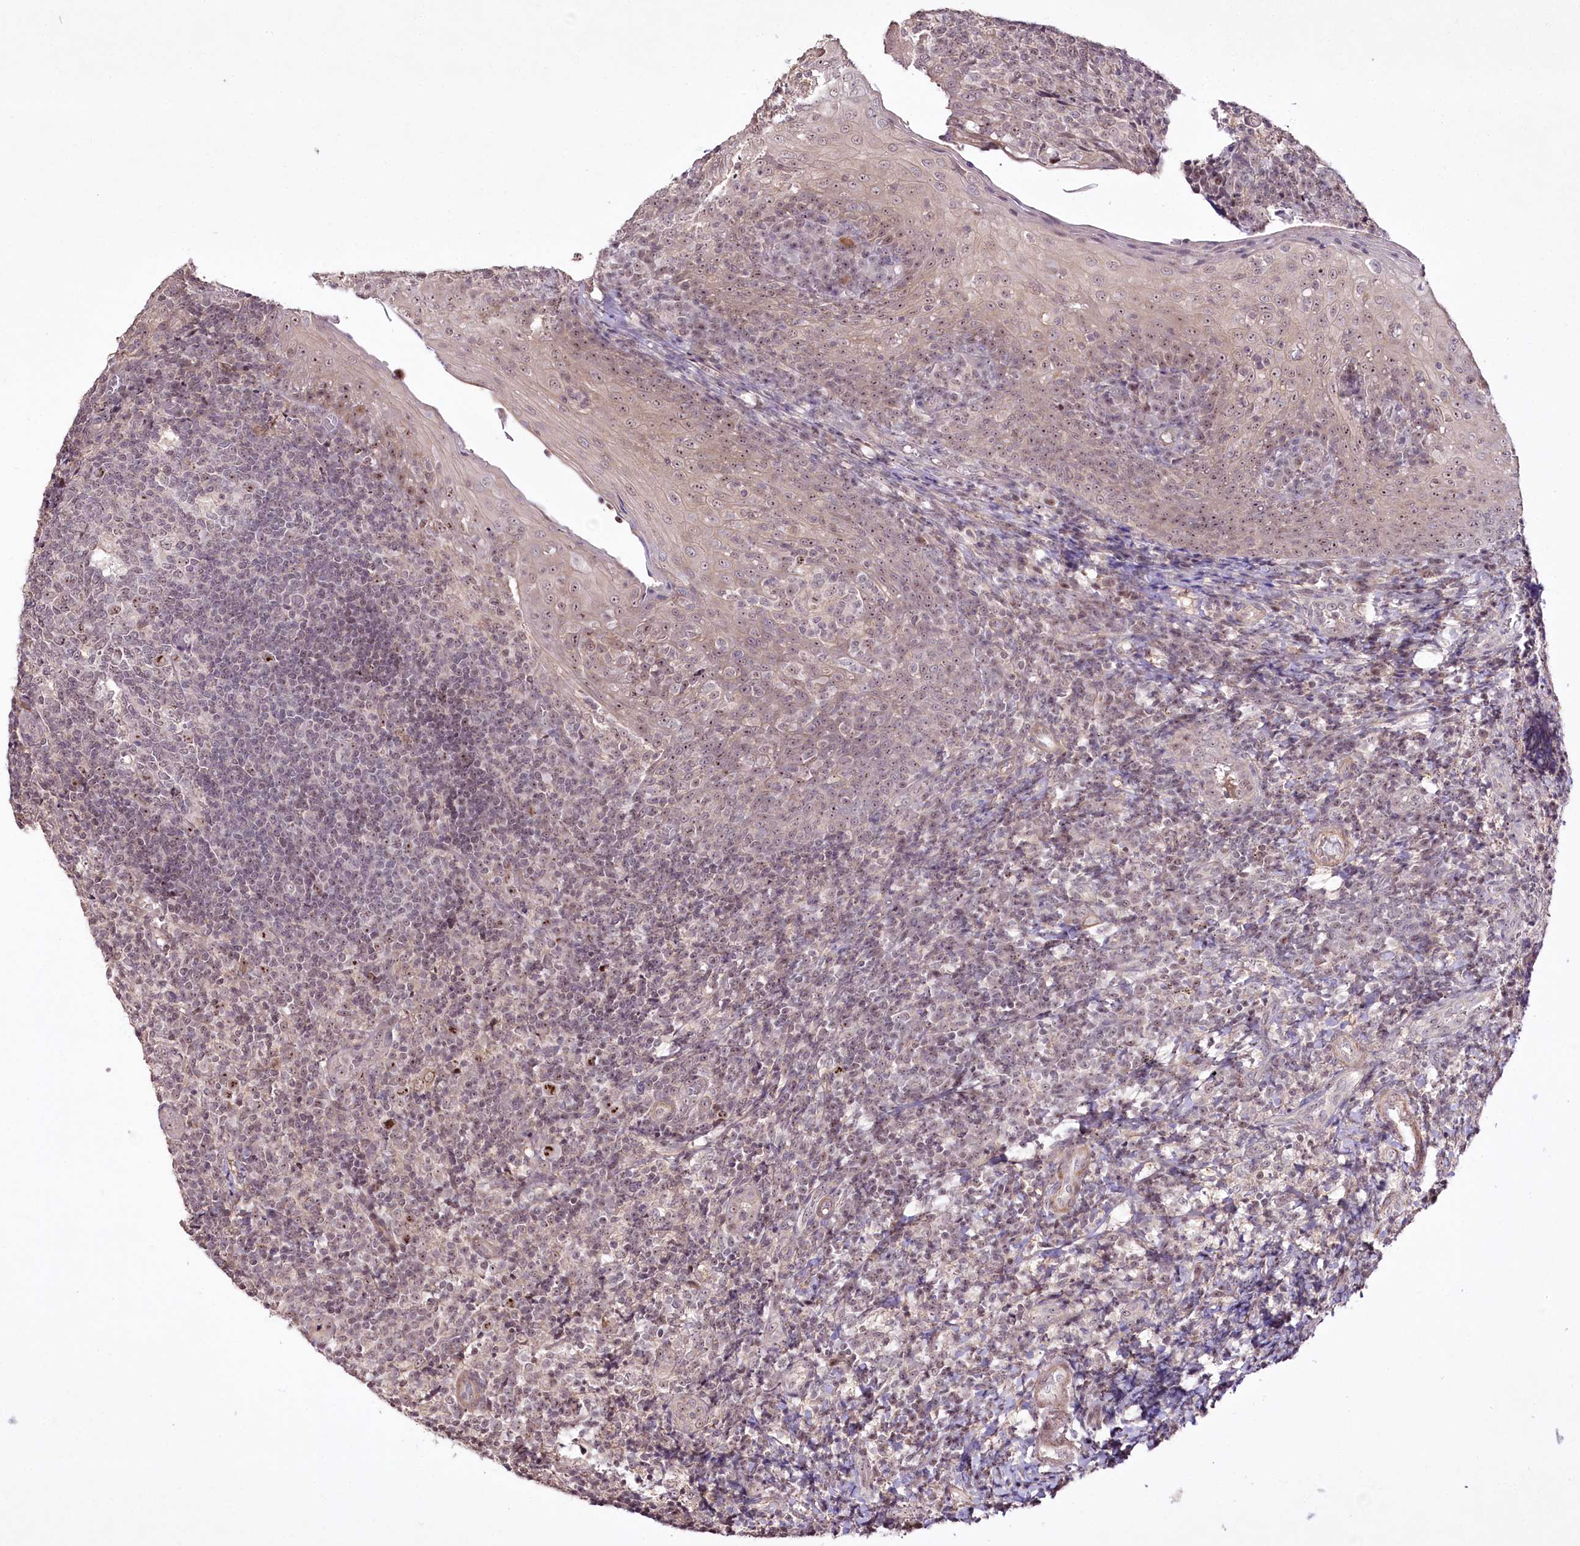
{"staining": {"intensity": "weak", "quantity": "<25%", "location": "nuclear"}, "tissue": "tonsil", "cell_type": "Germinal center cells", "image_type": "normal", "snomed": [{"axis": "morphology", "description": "Normal tissue, NOS"}, {"axis": "topography", "description": "Tonsil"}], "caption": "Germinal center cells are negative for protein expression in unremarkable human tonsil.", "gene": "CCDC59", "patient": {"sex": "female", "age": 19}}